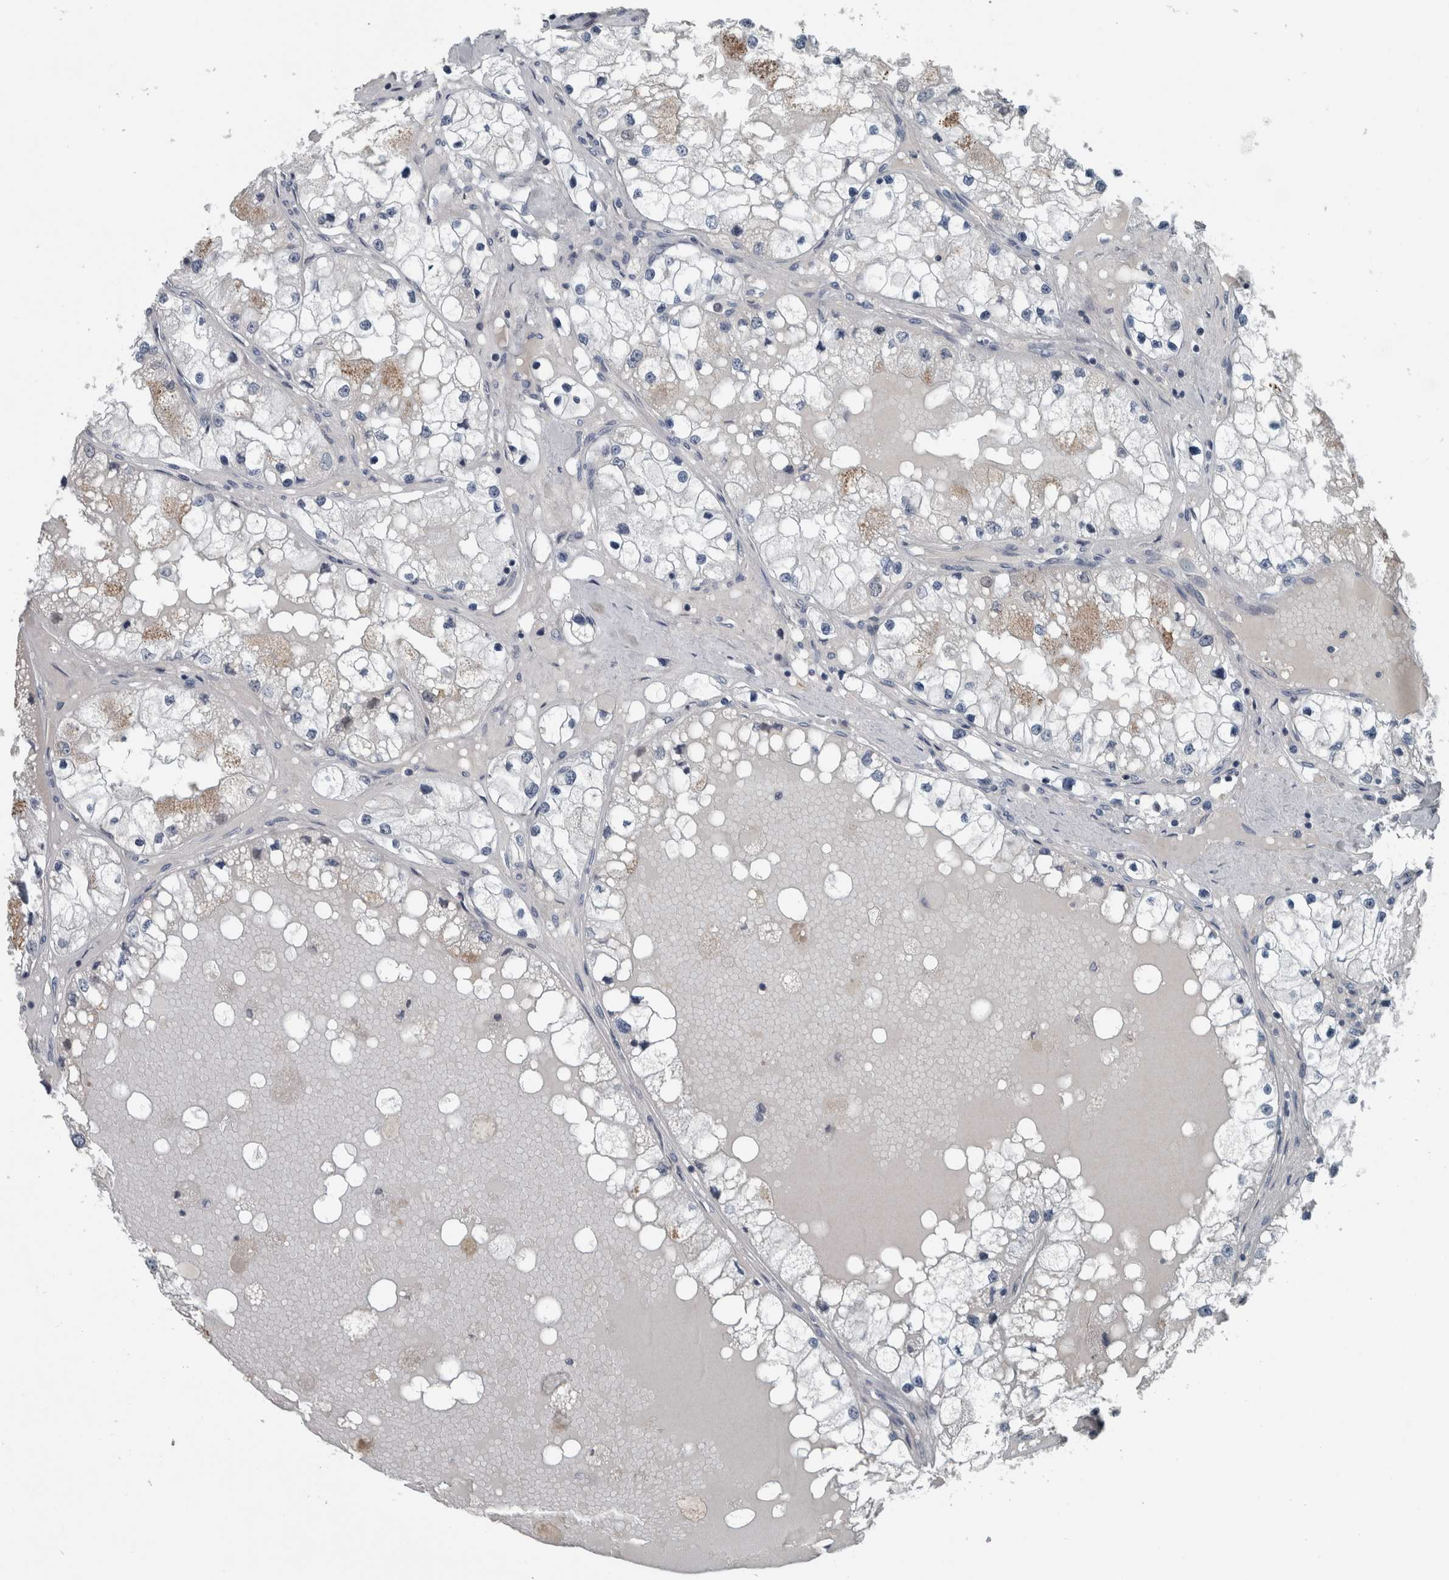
{"staining": {"intensity": "weak", "quantity": "<25%", "location": "cytoplasmic/membranous"}, "tissue": "renal cancer", "cell_type": "Tumor cells", "image_type": "cancer", "snomed": [{"axis": "morphology", "description": "Adenocarcinoma, NOS"}, {"axis": "topography", "description": "Kidney"}], "caption": "Renal adenocarcinoma was stained to show a protein in brown. There is no significant positivity in tumor cells.", "gene": "KRT20", "patient": {"sex": "male", "age": 68}}